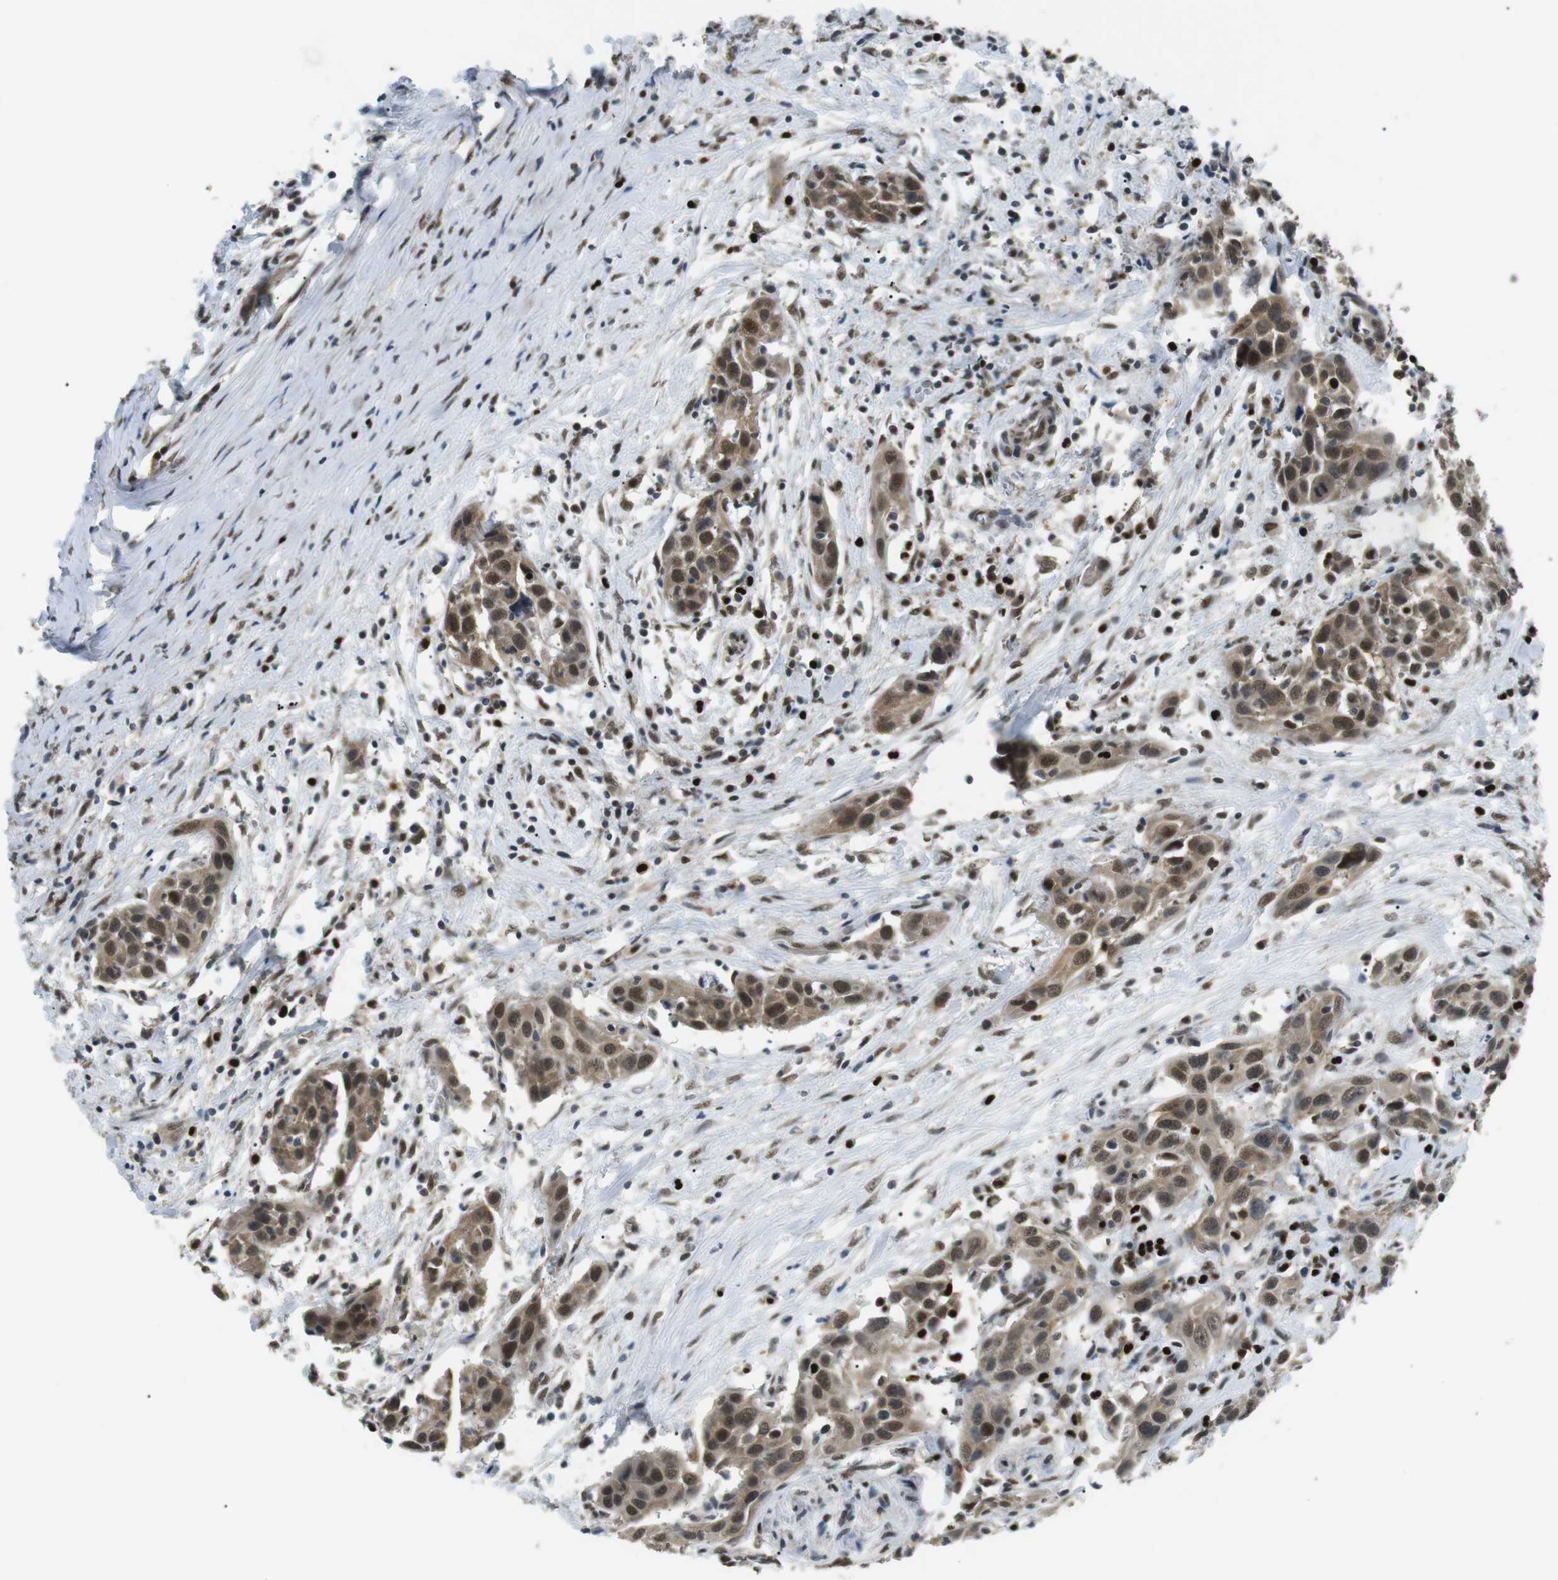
{"staining": {"intensity": "moderate", "quantity": ">75%", "location": "cytoplasmic/membranous,nuclear"}, "tissue": "head and neck cancer", "cell_type": "Tumor cells", "image_type": "cancer", "snomed": [{"axis": "morphology", "description": "Squamous cell carcinoma, NOS"}, {"axis": "topography", "description": "Oral tissue"}, {"axis": "topography", "description": "Head-Neck"}], "caption": "IHC of head and neck squamous cell carcinoma reveals medium levels of moderate cytoplasmic/membranous and nuclear positivity in approximately >75% of tumor cells. The protein of interest is stained brown, and the nuclei are stained in blue (DAB IHC with brightfield microscopy, high magnification).", "gene": "ORAI3", "patient": {"sex": "female", "age": 50}}